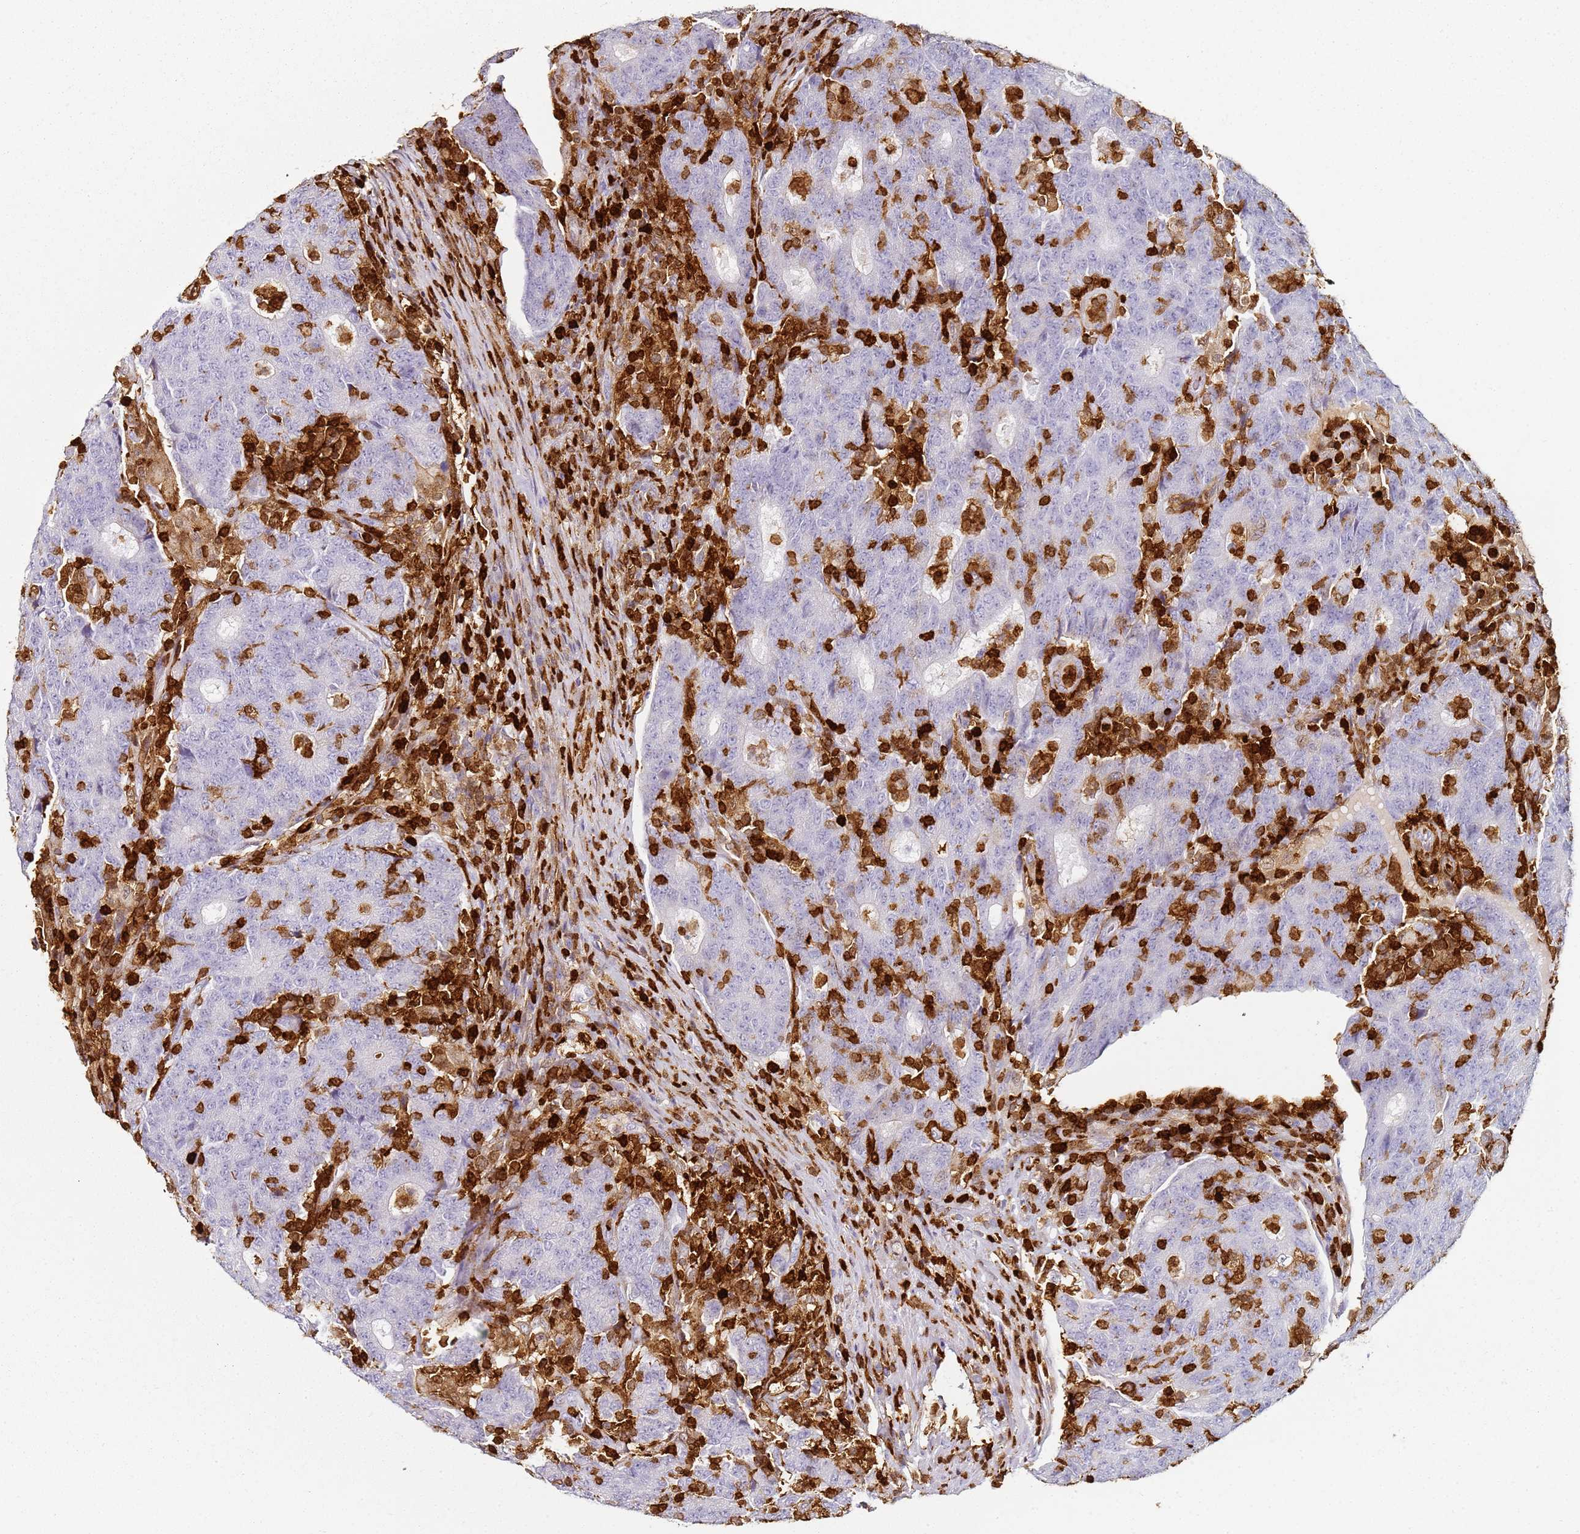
{"staining": {"intensity": "negative", "quantity": "none", "location": "none"}, "tissue": "colorectal cancer", "cell_type": "Tumor cells", "image_type": "cancer", "snomed": [{"axis": "morphology", "description": "Adenocarcinoma, NOS"}, {"axis": "topography", "description": "Colon"}], "caption": "Immunohistochemical staining of colorectal adenocarcinoma displays no significant staining in tumor cells.", "gene": "S100A4", "patient": {"sex": "female", "age": 75}}